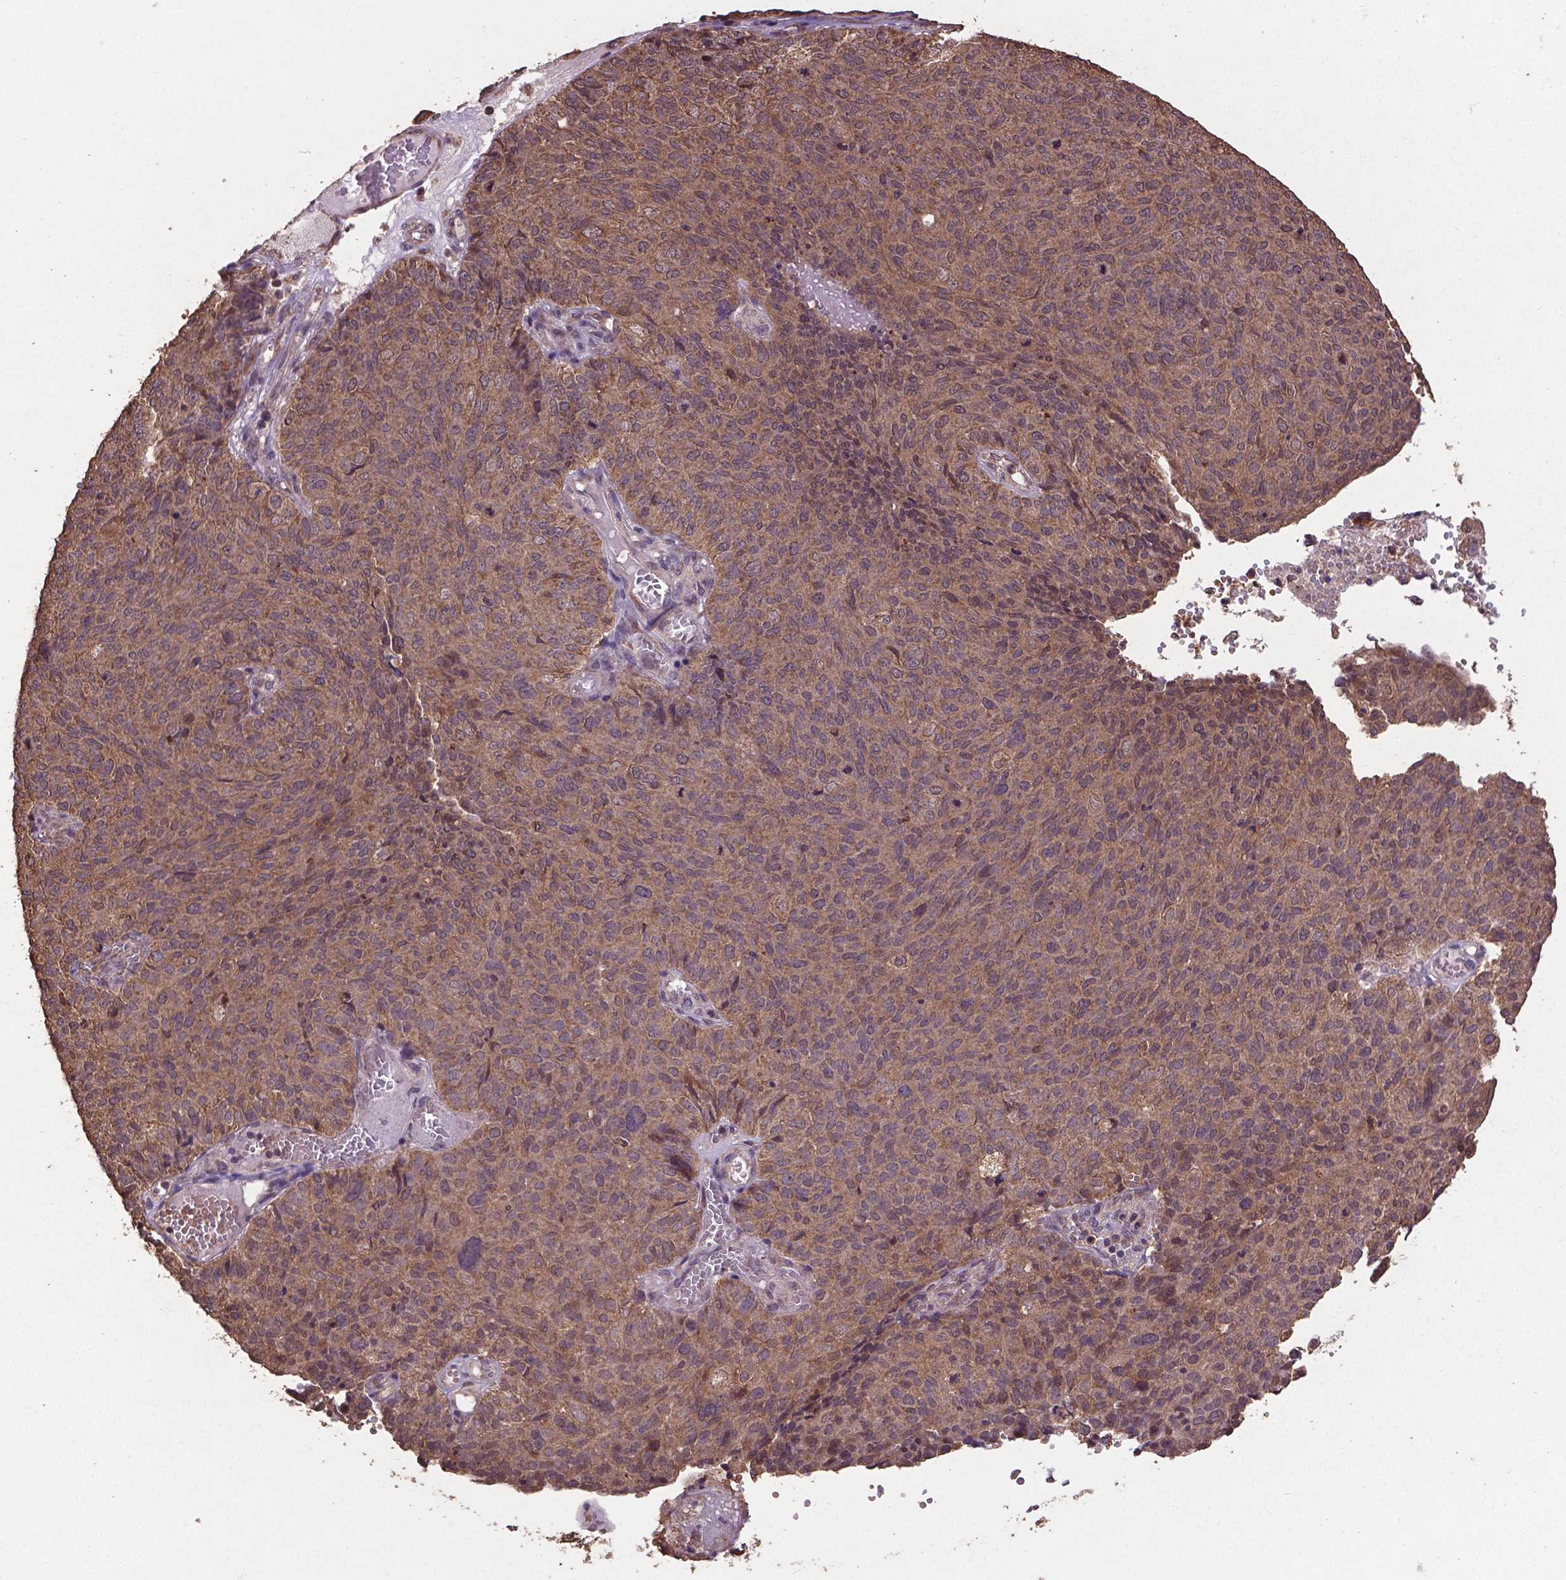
{"staining": {"intensity": "moderate", "quantity": ">75%", "location": "cytoplasmic/membranous,nuclear"}, "tissue": "ovarian cancer", "cell_type": "Tumor cells", "image_type": "cancer", "snomed": [{"axis": "morphology", "description": "Carcinoma, endometroid"}, {"axis": "topography", "description": "Ovary"}], "caption": "About >75% of tumor cells in human endometroid carcinoma (ovarian) exhibit moderate cytoplasmic/membranous and nuclear protein staining as visualized by brown immunohistochemical staining.", "gene": "DCAF1", "patient": {"sex": "female", "age": 58}}